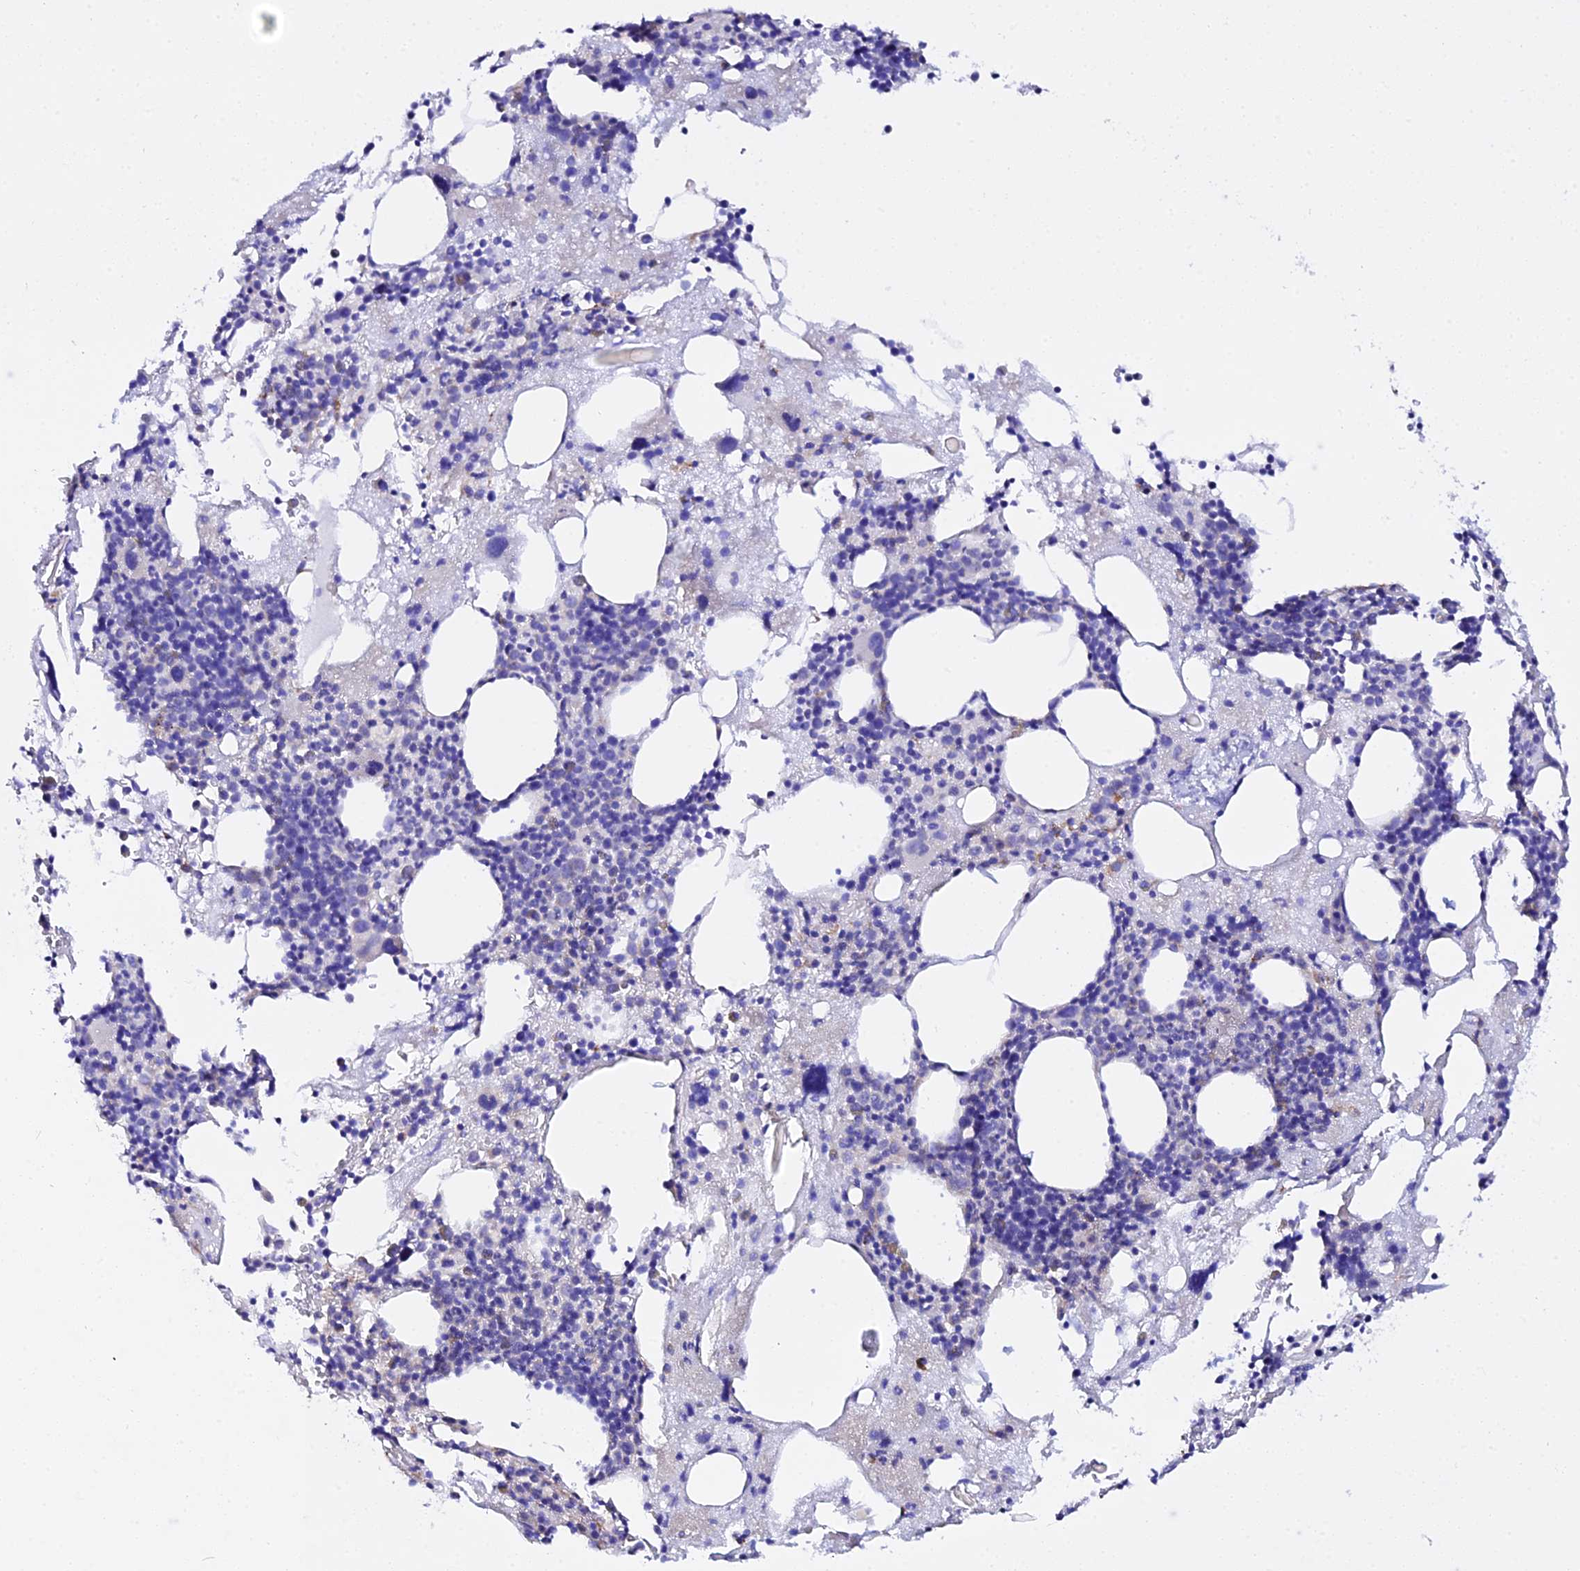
{"staining": {"intensity": "negative", "quantity": "none", "location": "none"}, "tissue": "bone marrow", "cell_type": "Hematopoietic cells", "image_type": "normal", "snomed": [{"axis": "morphology", "description": "Normal tissue, NOS"}, {"axis": "topography", "description": "Bone marrow"}], "caption": "There is no significant expression in hematopoietic cells of bone marrow. (DAB (3,3'-diaminobenzidine) IHC visualized using brightfield microscopy, high magnification).", "gene": "CFAP45", "patient": {"sex": "male", "age": 75}}